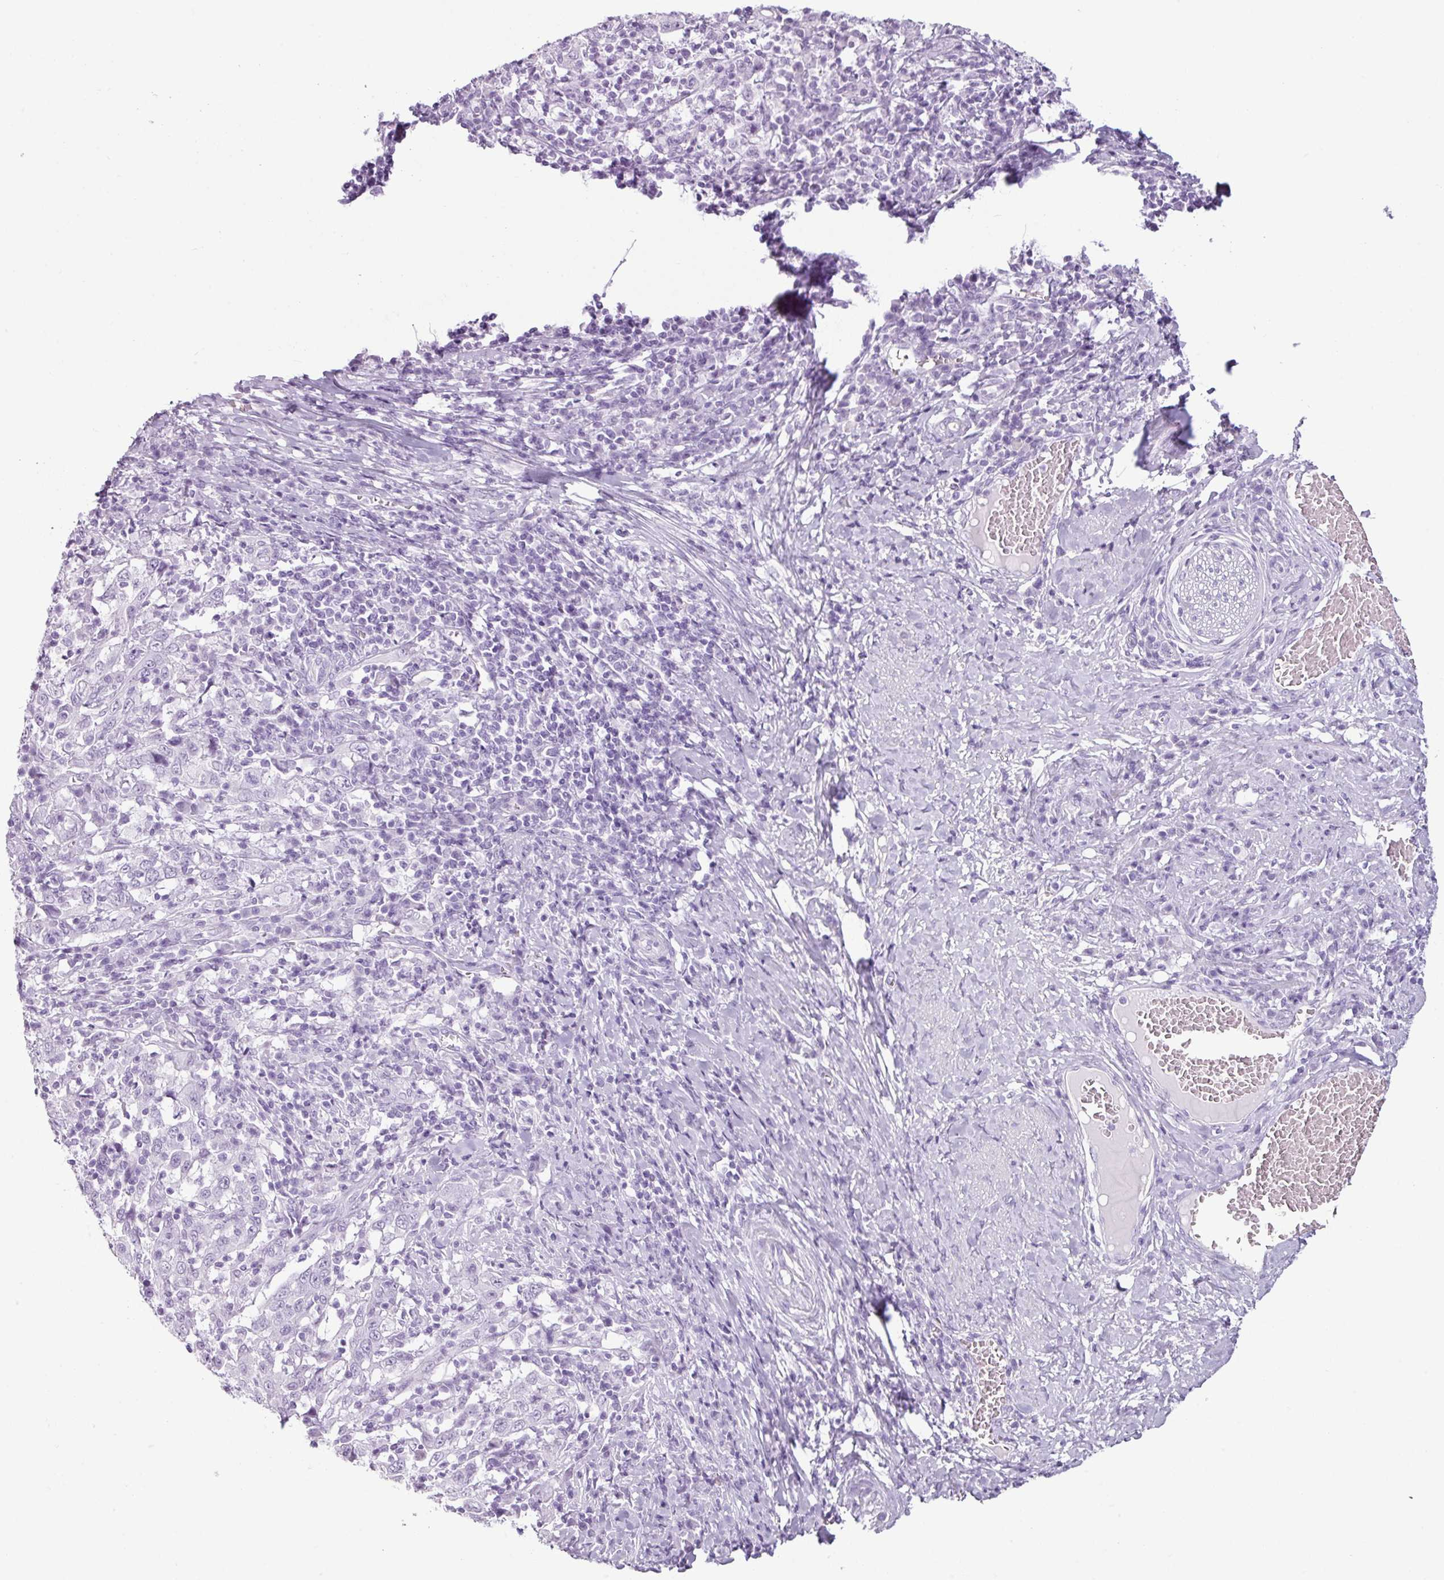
{"staining": {"intensity": "negative", "quantity": "none", "location": "none"}, "tissue": "cervical cancer", "cell_type": "Tumor cells", "image_type": "cancer", "snomed": [{"axis": "morphology", "description": "Squamous cell carcinoma, NOS"}, {"axis": "topography", "description": "Cervix"}], "caption": "A photomicrograph of cervical squamous cell carcinoma stained for a protein reveals no brown staining in tumor cells. (DAB (3,3'-diaminobenzidine) immunohistochemistry (IHC), high magnification).", "gene": "SCT", "patient": {"sex": "female", "age": 46}}